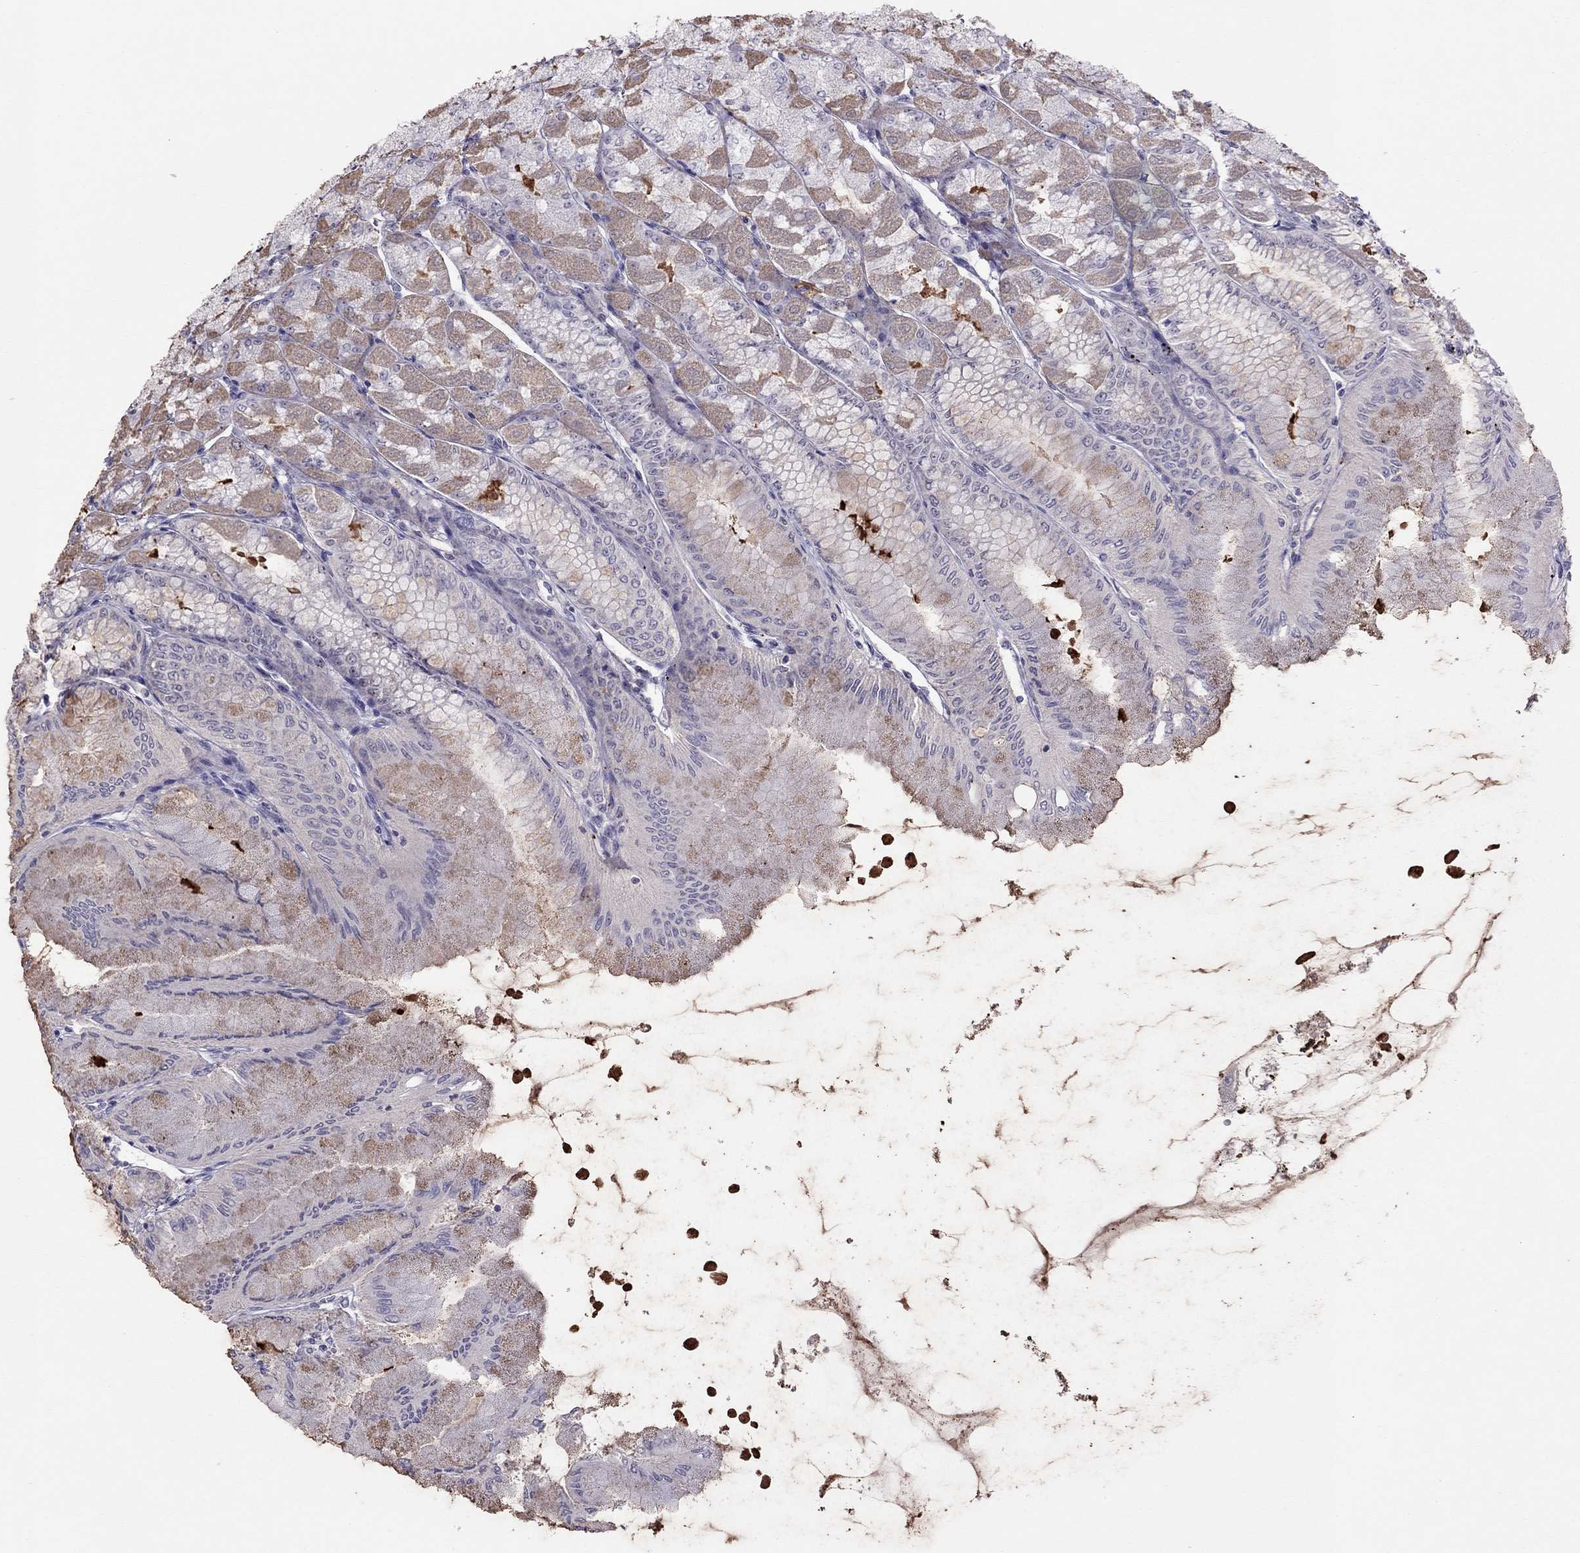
{"staining": {"intensity": "moderate", "quantity": "25%-75%", "location": "cytoplasmic/membranous"}, "tissue": "stomach", "cell_type": "Glandular cells", "image_type": "normal", "snomed": [{"axis": "morphology", "description": "Normal tissue, NOS"}, {"axis": "topography", "description": "Stomach, upper"}], "caption": "About 25%-75% of glandular cells in unremarkable human stomach exhibit moderate cytoplasmic/membranous protein positivity as visualized by brown immunohistochemical staining.", "gene": "LRRC46", "patient": {"sex": "male", "age": 60}}